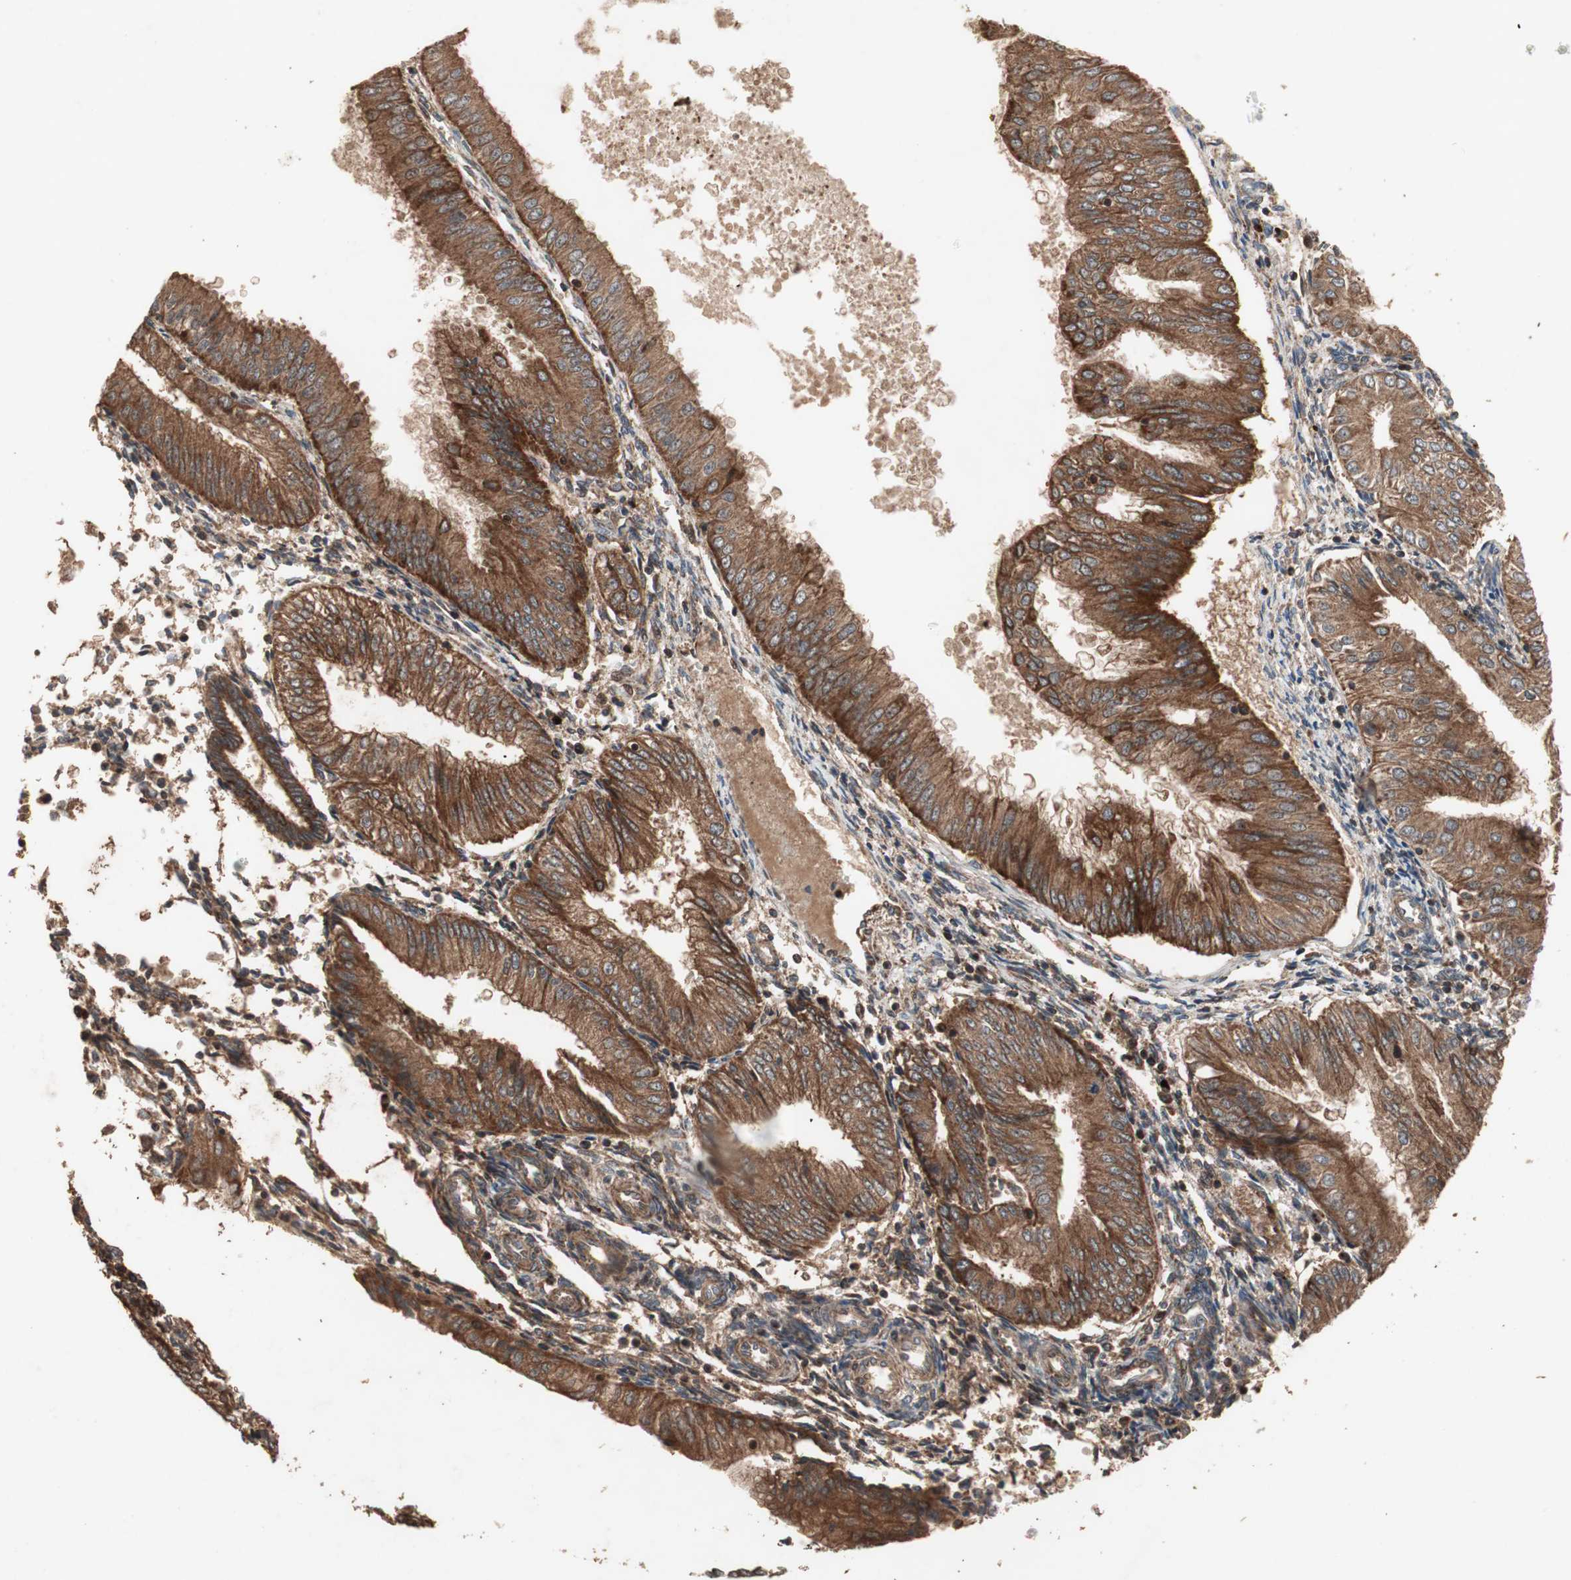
{"staining": {"intensity": "strong", "quantity": ">75%", "location": "cytoplasmic/membranous"}, "tissue": "endometrial cancer", "cell_type": "Tumor cells", "image_type": "cancer", "snomed": [{"axis": "morphology", "description": "Adenocarcinoma, NOS"}, {"axis": "topography", "description": "Endometrium"}], "caption": "DAB immunohistochemical staining of endometrial adenocarcinoma shows strong cytoplasmic/membranous protein expression in approximately >75% of tumor cells. The staining is performed using DAB brown chromogen to label protein expression. The nuclei are counter-stained blue using hematoxylin.", "gene": "RAB1A", "patient": {"sex": "female", "age": 53}}